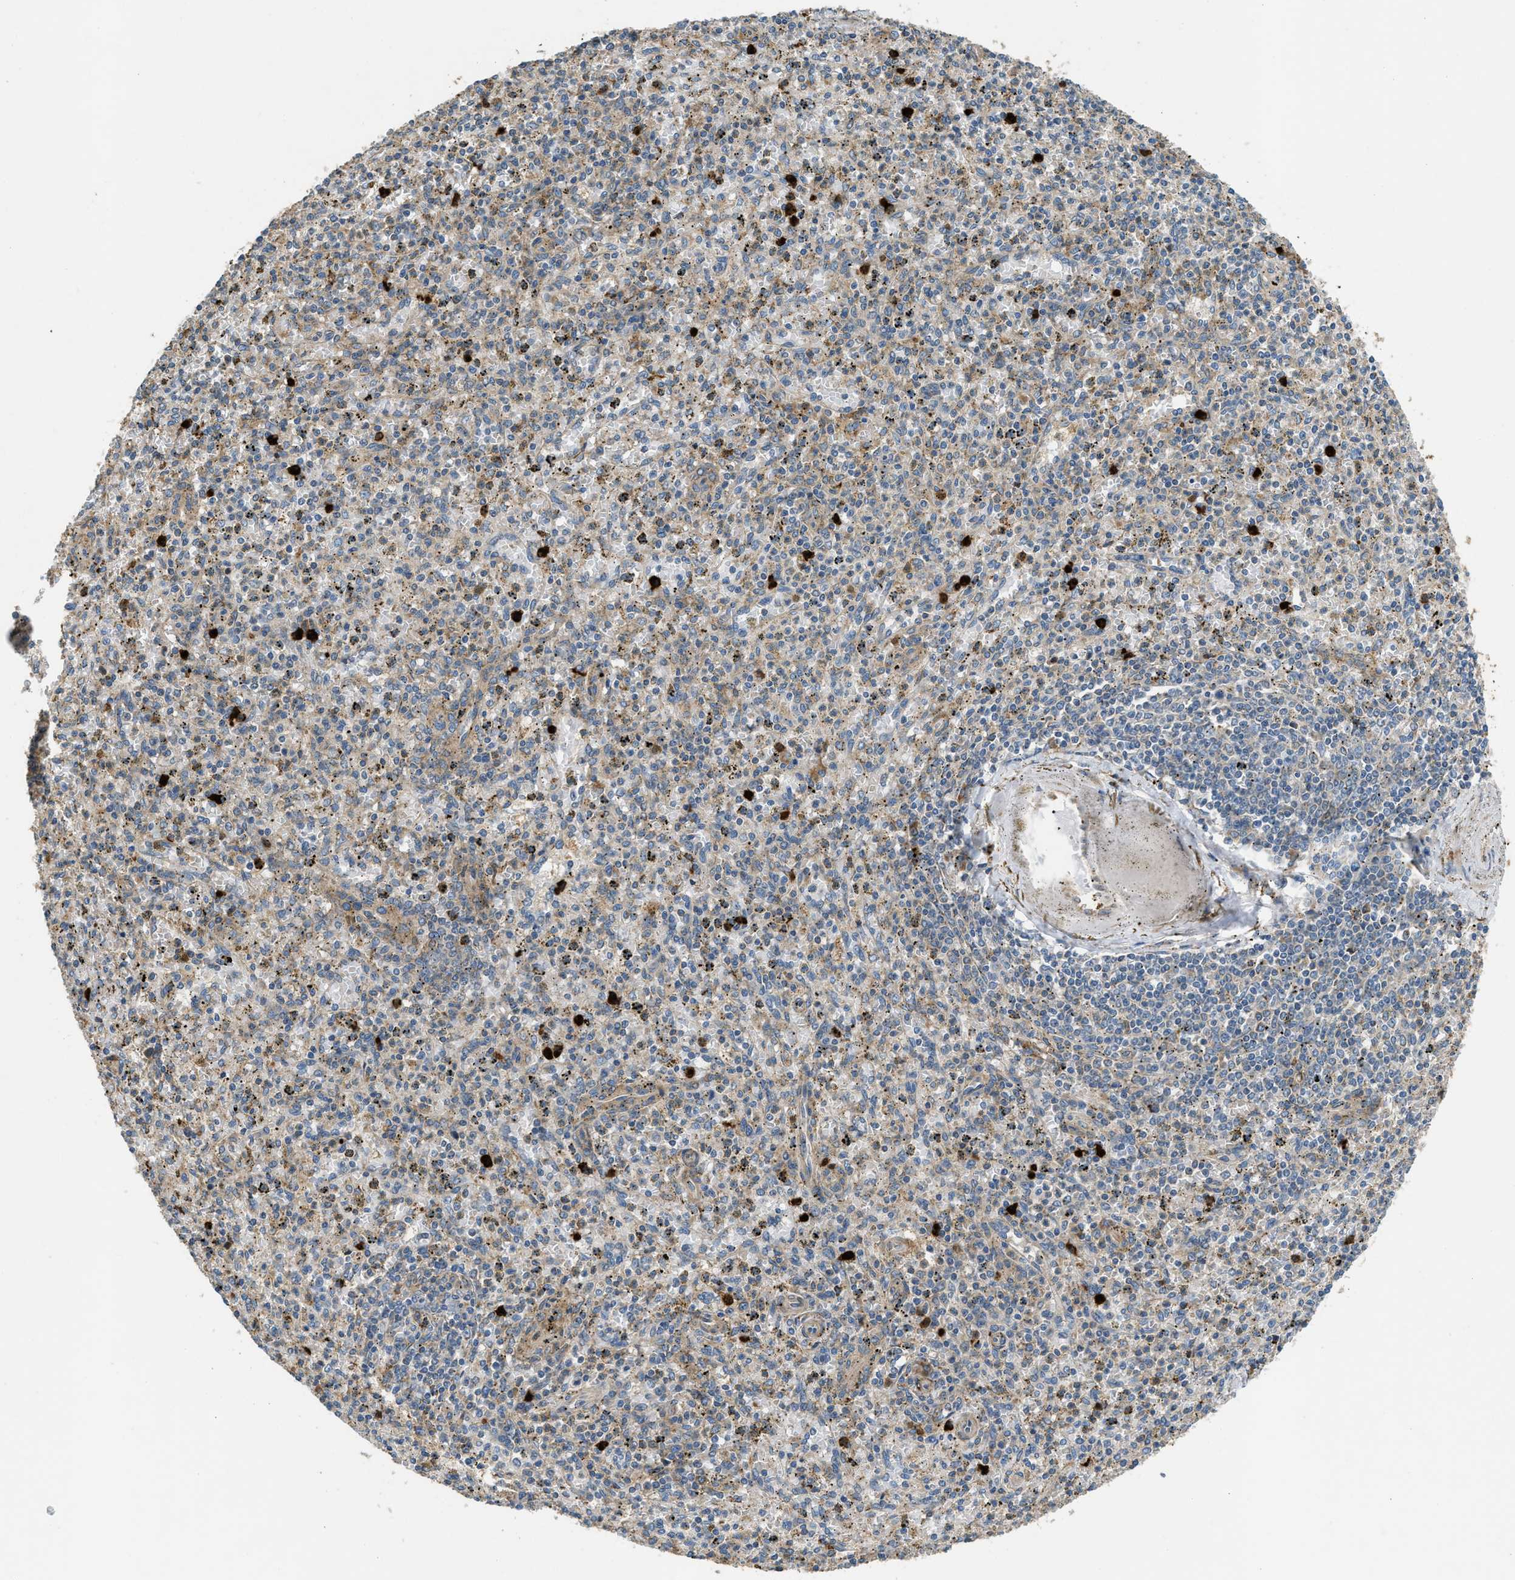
{"staining": {"intensity": "weak", "quantity": "25%-75%", "location": "cytoplasmic/membranous"}, "tissue": "spleen", "cell_type": "Cells in red pulp", "image_type": "normal", "snomed": [{"axis": "morphology", "description": "Normal tissue, NOS"}, {"axis": "topography", "description": "Spleen"}], "caption": "Immunohistochemistry of normal human spleen displays low levels of weak cytoplasmic/membranous expression in approximately 25%-75% of cells in red pulp.", "gene": "TMEM68", "patient": {"sex": "male", "age": 72}}